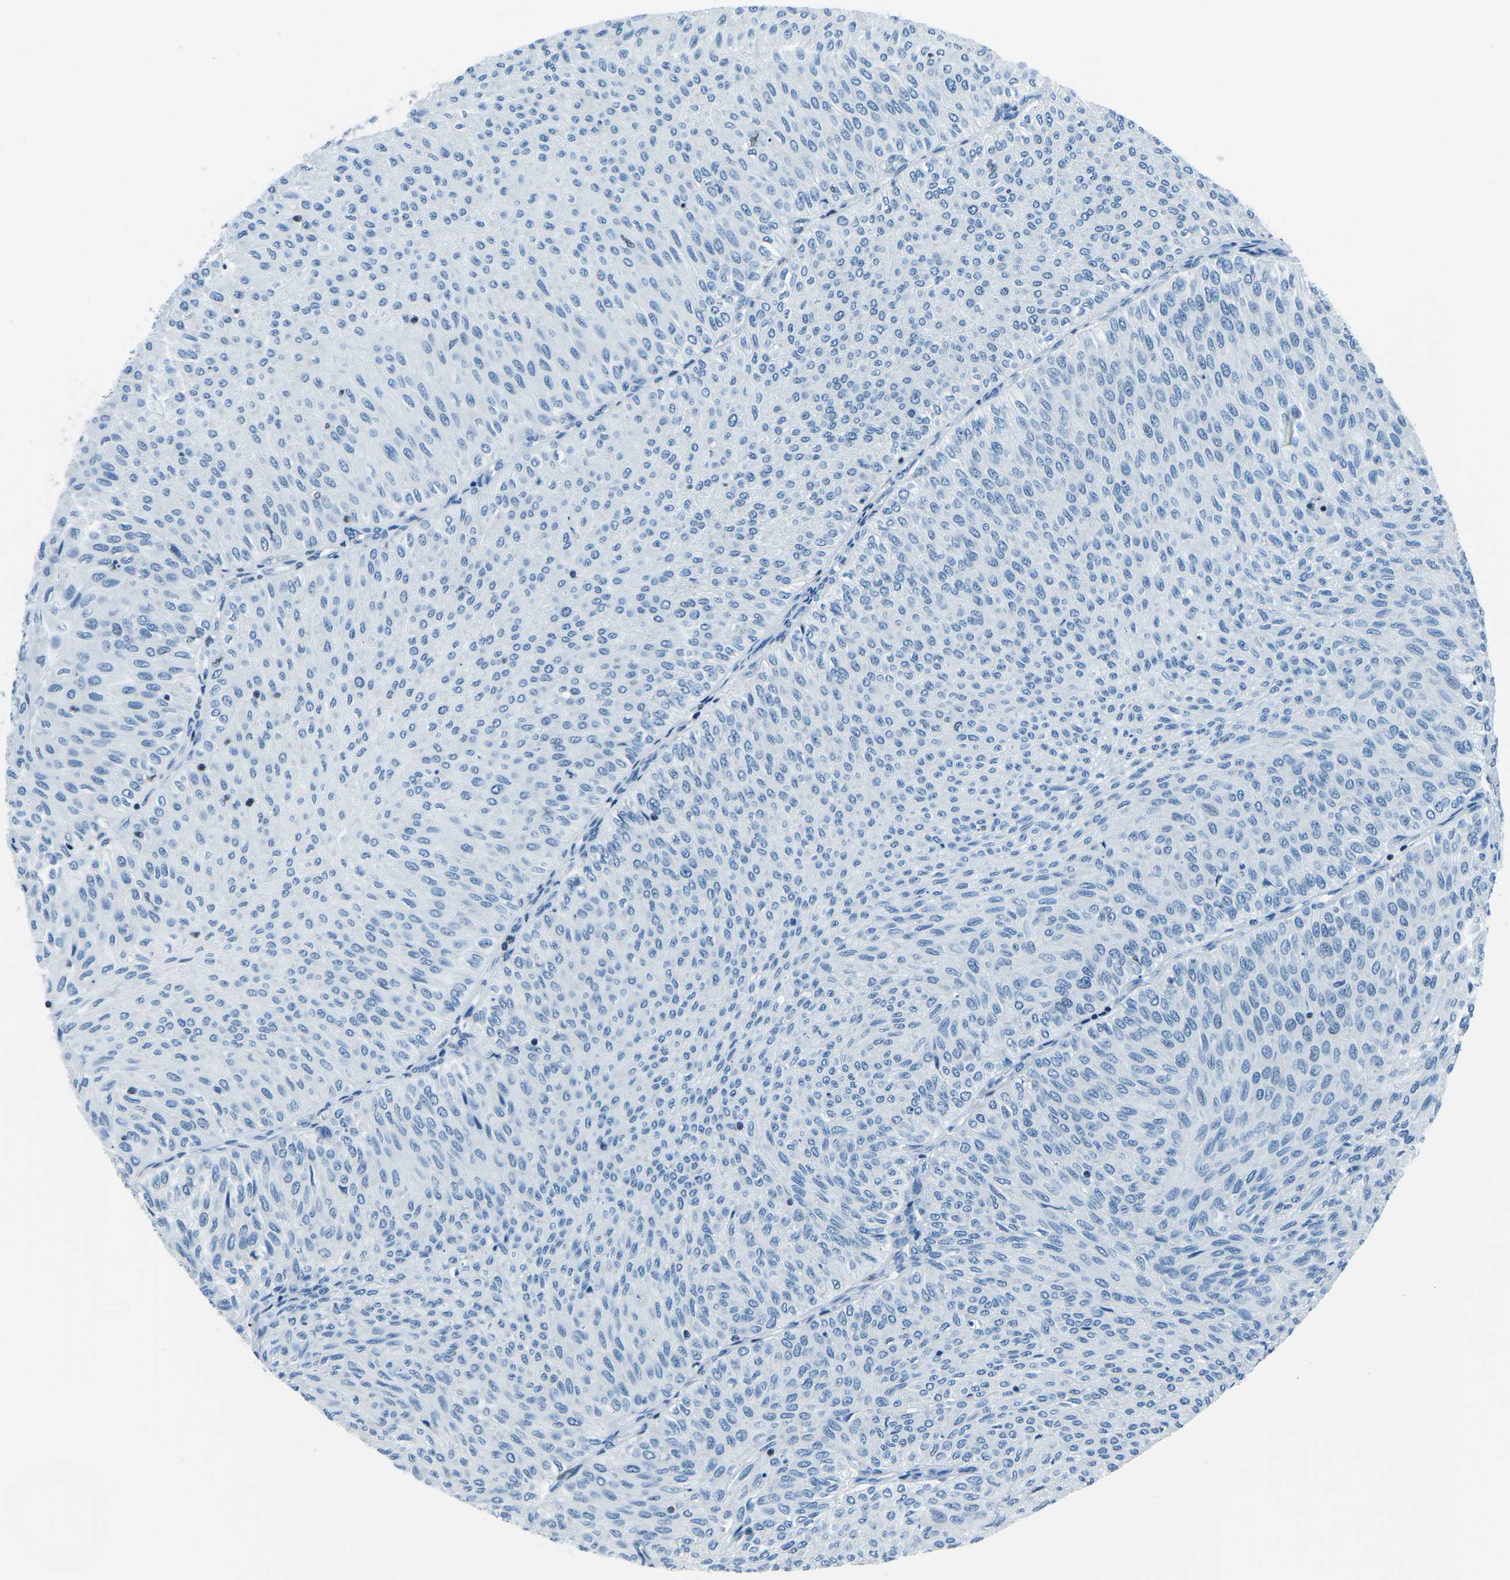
{"staining": {"intensity": "negative", "quantity": "none", "location": "none"}, "tissue": "urothelial cancer", "cell_type": "Tumor cells", "image_type": "cancer", "snomed": [{"axis": "morphology", "description": "Urothelial carcinoma, Low grade"}, {"axis": "topography", "description": "Urinary bladder"}], "caption": "Human urothelial cancer stained for a protein using IHC demonstrates no expression in tumor cells.", "gene": "CELF2", "patient": {"sex": "male", "age": 78}}